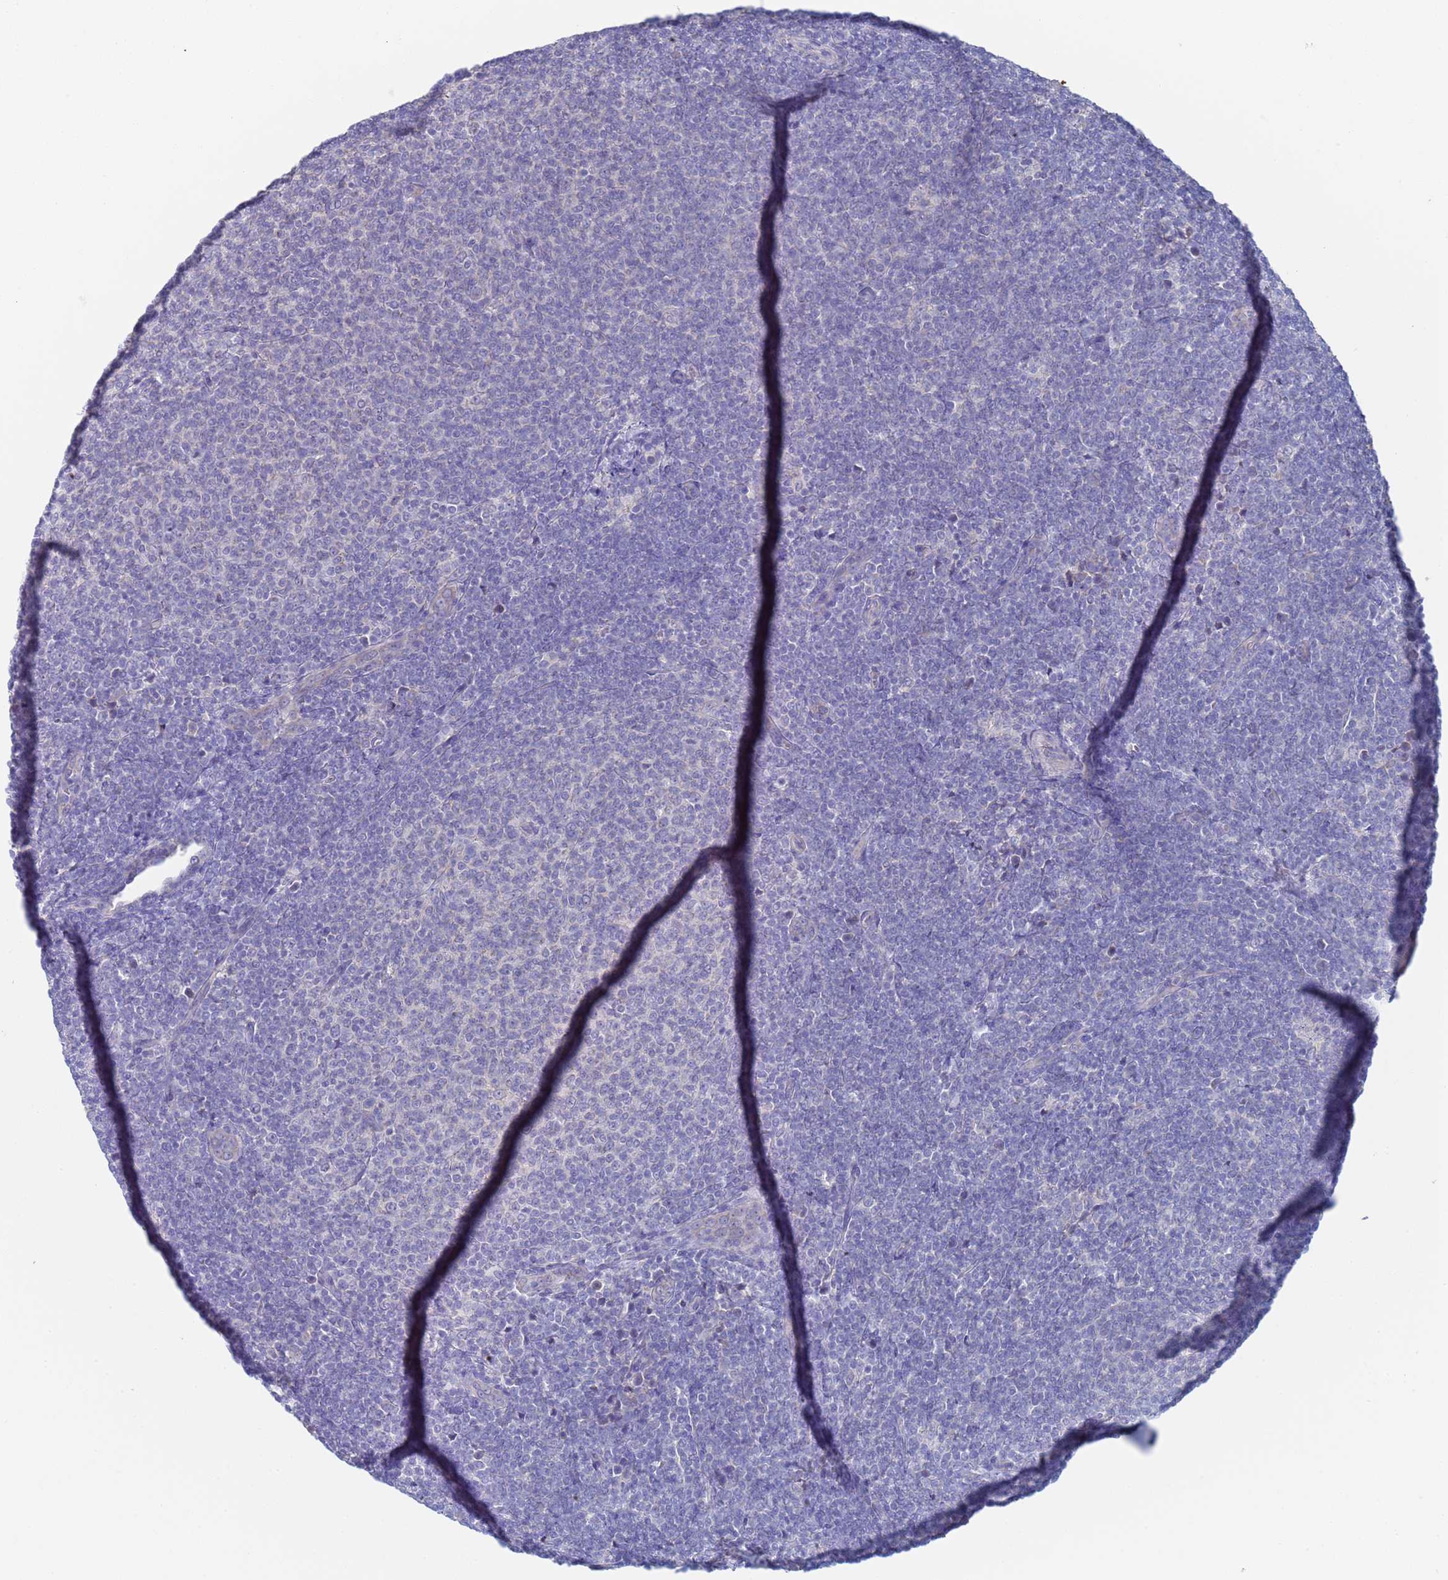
{"staining": {"intensity": "negative", "quantity": "none", "location": "none"}, "tissue": "lymphoma", "cell_type": "Tumor cells", "image_type": "cancer", "snomed": [{"axis": "morphology", "description": "Malignant lymphoma, non-Hodgkin's type, Low grade"}, {"axis": "topography", "description": "Lymph node"}], "caption": "Immunohistochemical staining of human low-grade malignant lymphoma, non-Hodgkin's type displays no significant staining in tumor cells. The staining was performed using DAB to visualize the protein expression in brown, while the nuclei were stained in blue with hematoxylin (Magnification: 20x).", "gene": "PET117", "patient": {"sex": "male", "age": 66}}